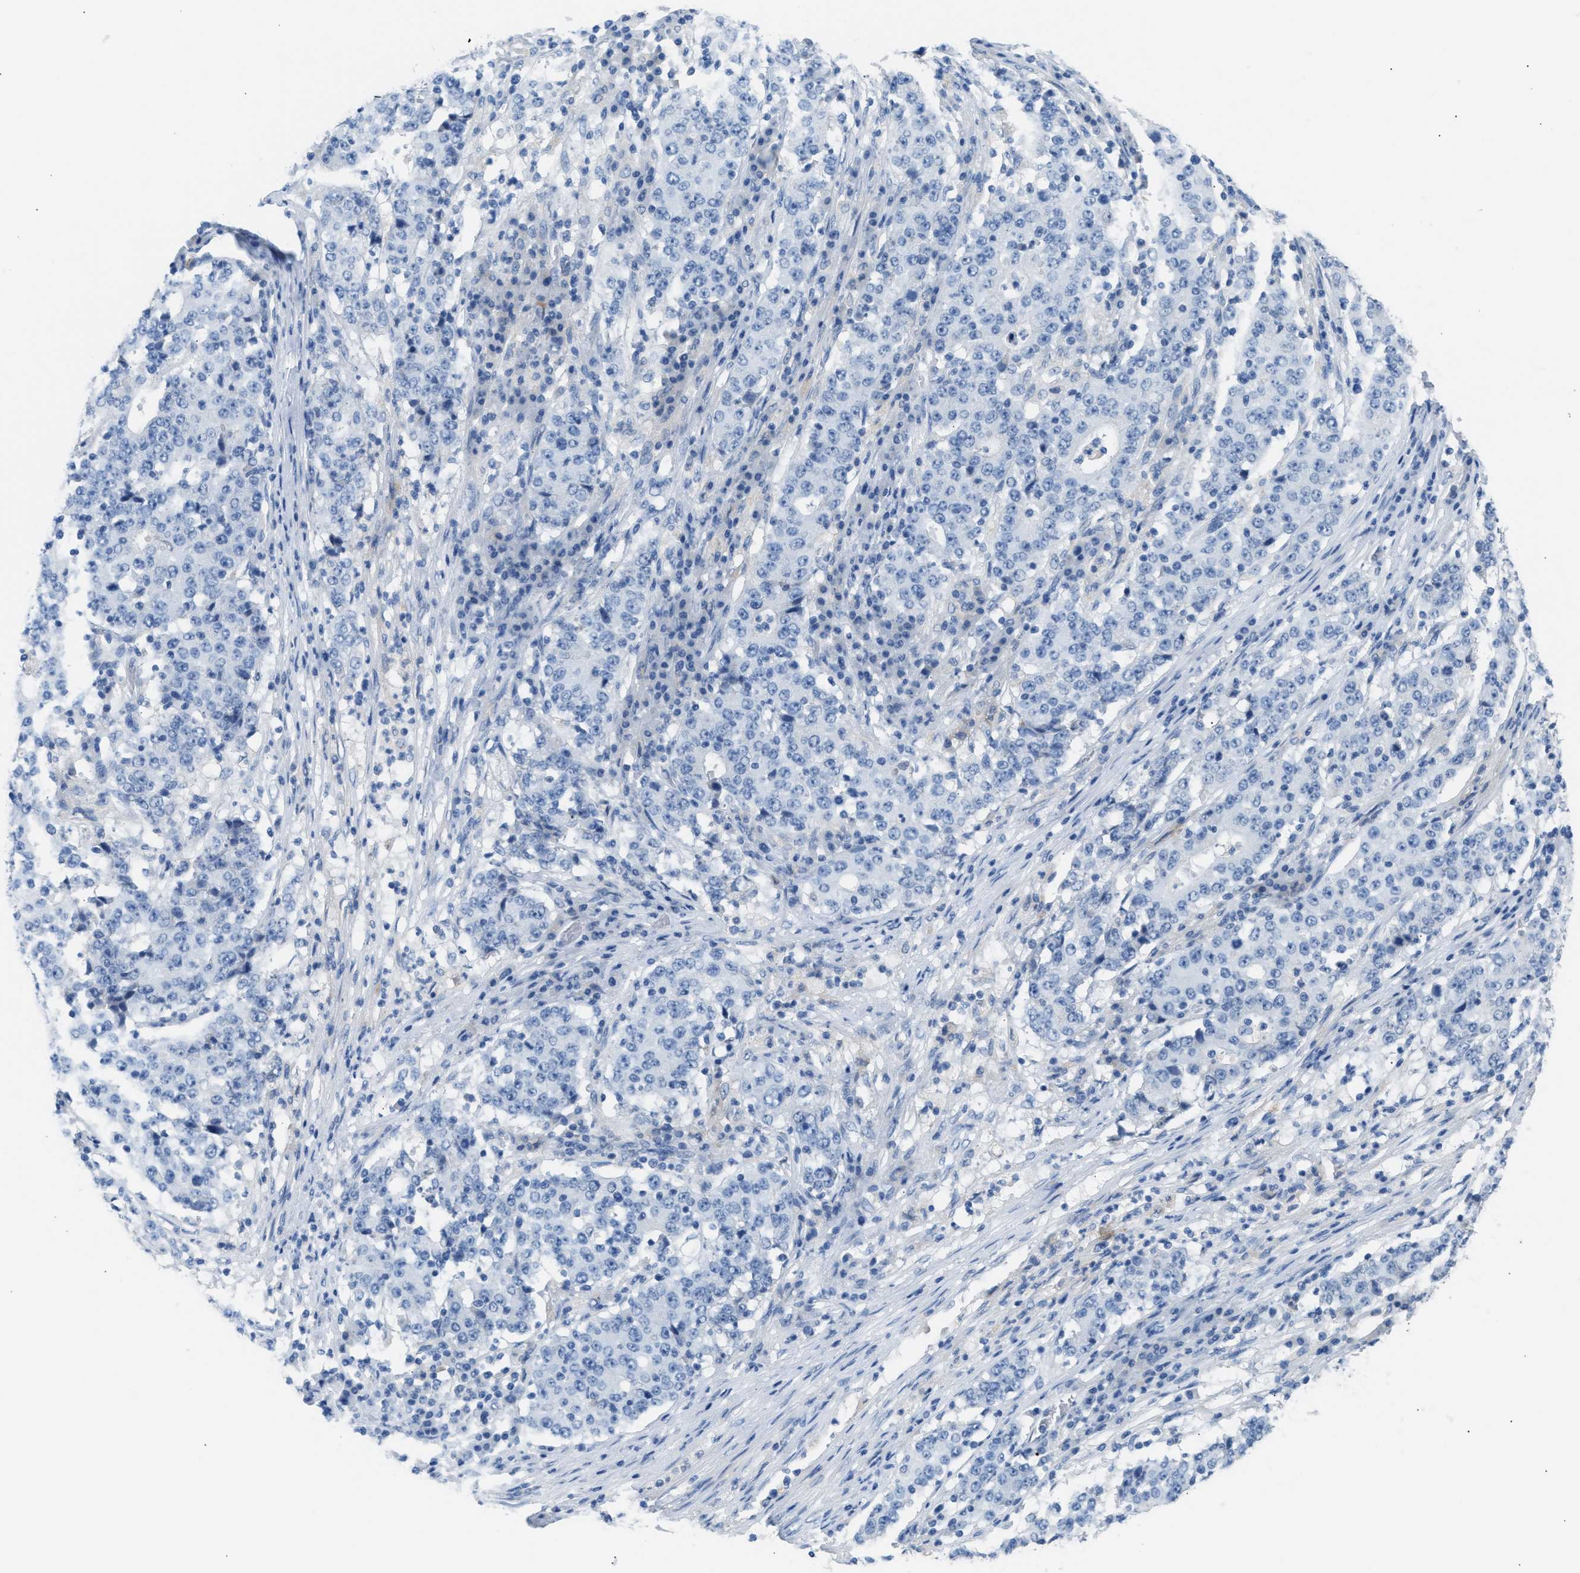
{"staining": {"intensity": "negative", "quantity": "none", "location": "none"}, "tissue": "stomach cancer", "cell_type": "Tumor cells", "image_type": "cancer", "snomed": [{"axis": "morphology", "description": "Adenocarcinoma, NOS"}, {"axis": "topography", "description": "Stomach"}], "caption": "Protein analysis of adenocarcinoma (stomach) exhibits no significant staining in tumor cells.", "gene": "ERBB2", "patient": {"sex": "male", "age": 59}}